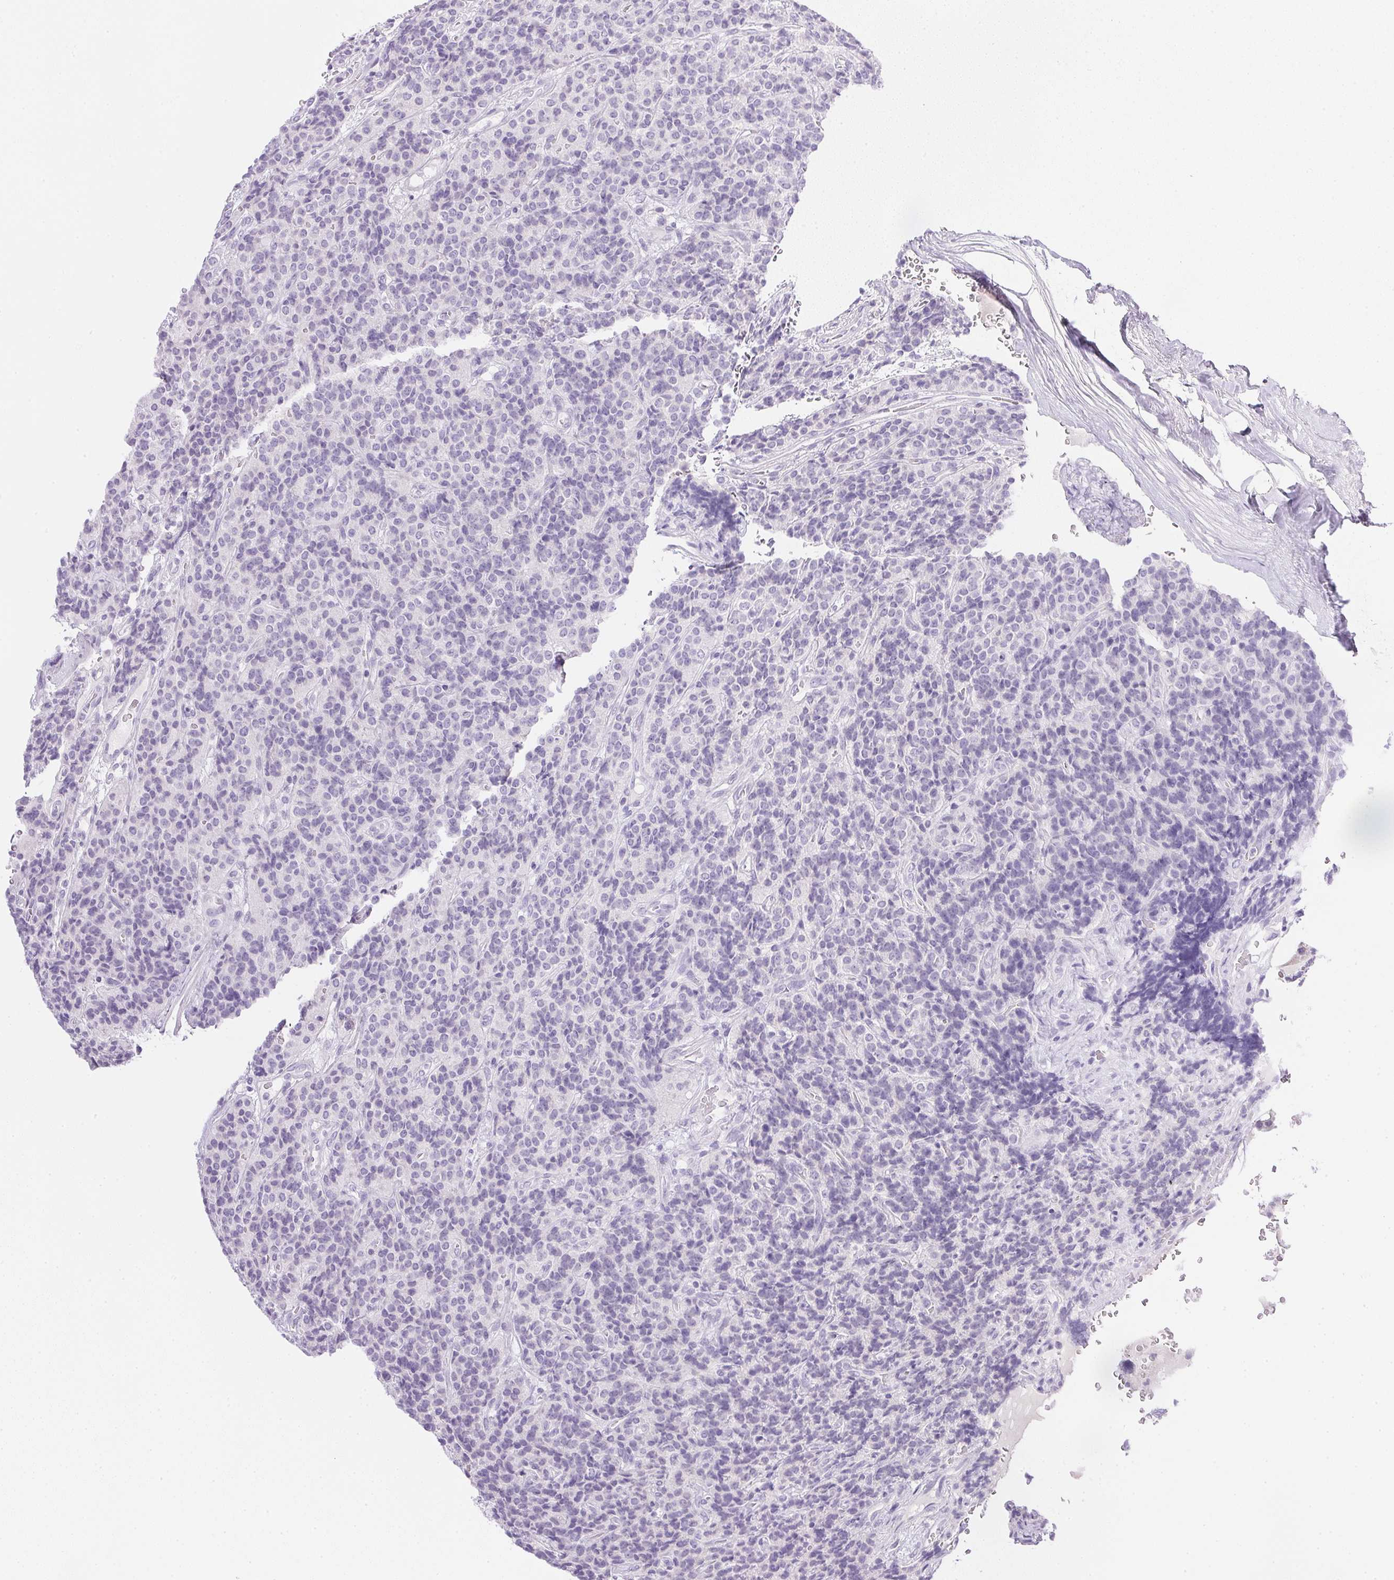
{"staining": {"intensity": "negative", "quantity": "none", "location": "none"}, "tissue": "carcinoid", "cell_type": "Tumor cells", "image_type": "cancer", "snomed": [{"axis": "morphology", "description": "Carcinoid, malignant, NOS"}, {"axis": "topography", "description": "Pancreas"}], "caption": "Immunohistochemical staining of human carcinoid exhibits no significant positivity in tumor cells.", "gene": "CPB1", "patient": {"sex": "male", "age": 36}}